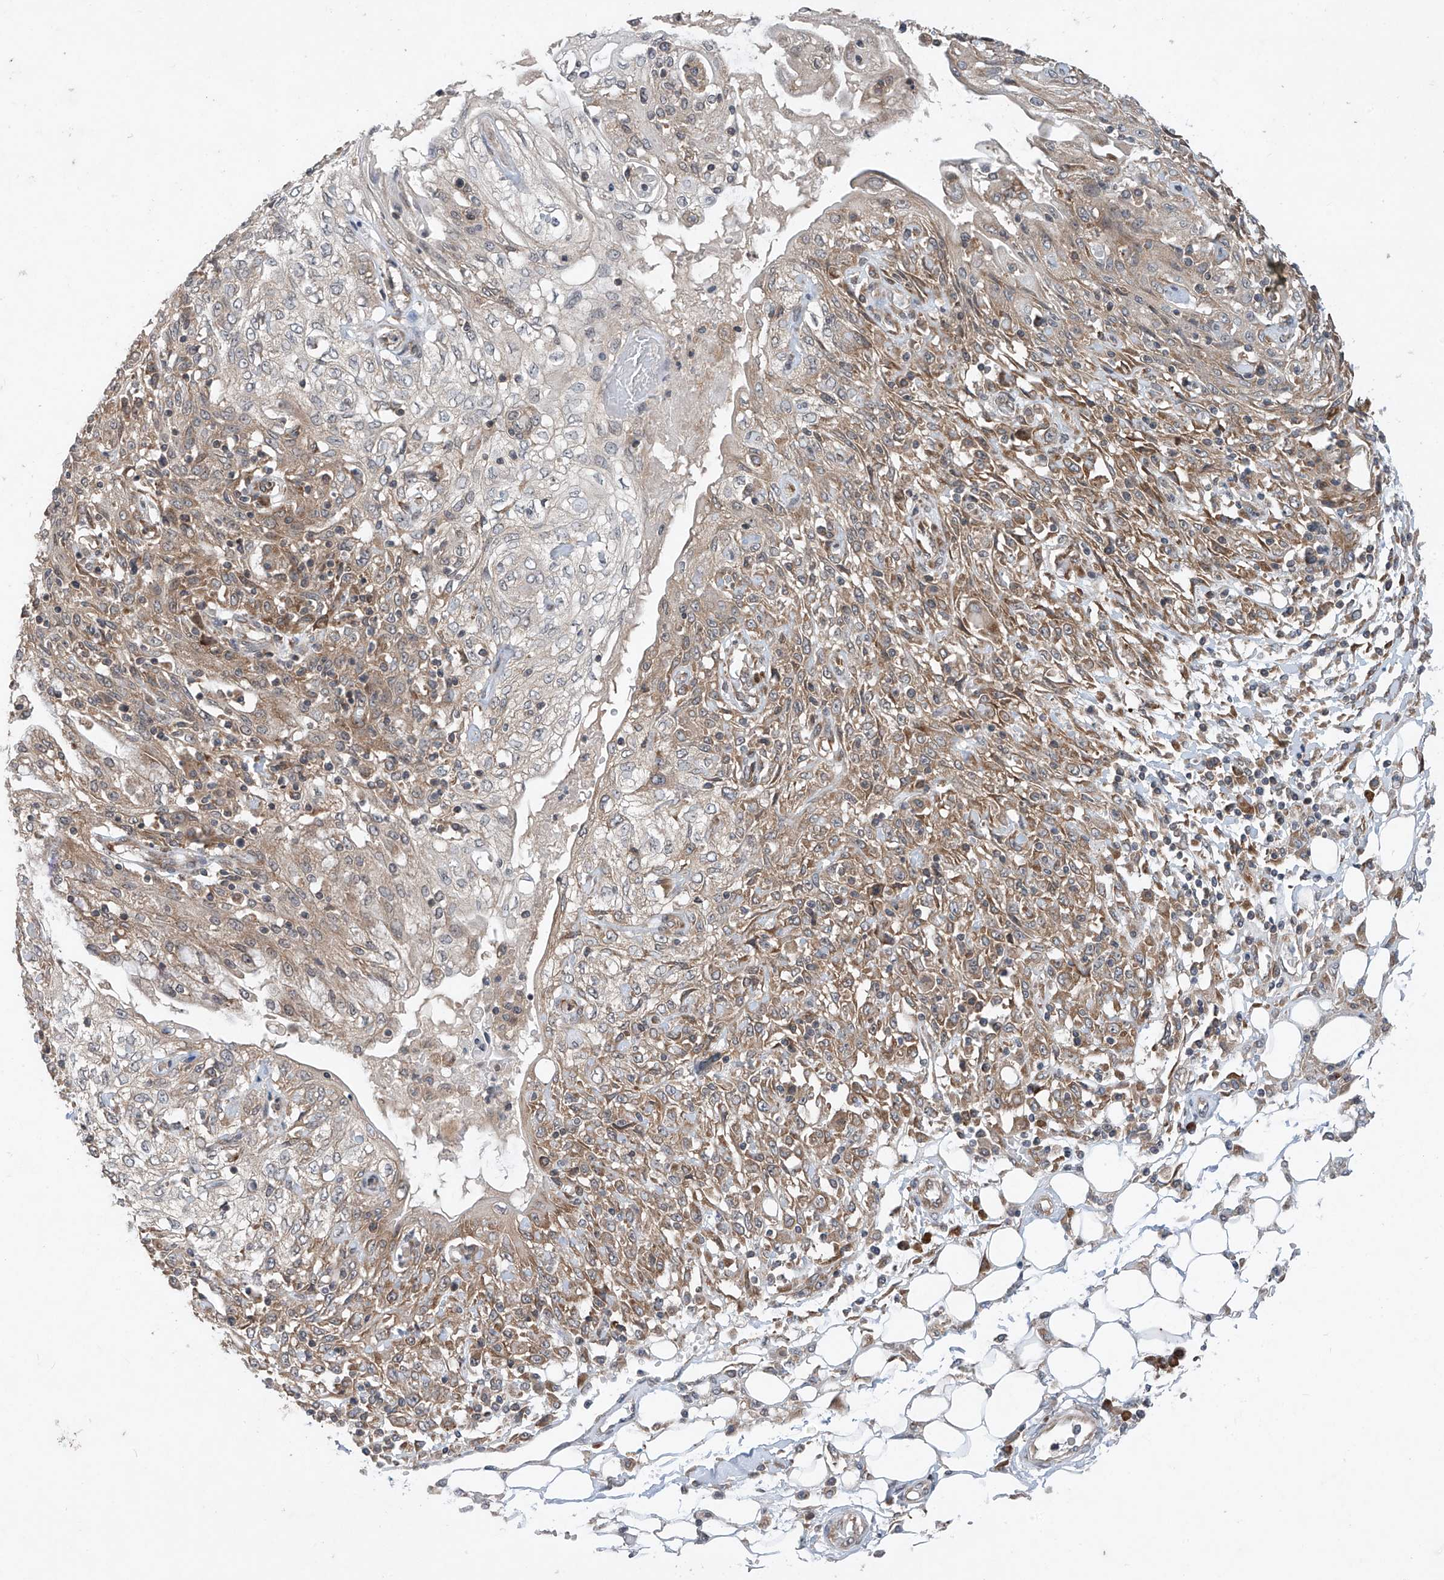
{"staining": {"intensity": "weak", "quantity": ">75%", "location": "cytoplasmic/membranous"}, "tissue": "skin cancer", "cell_type": "Tumor cells", "image_type": "cancer", "snomed": [{"axis": "morphology", "description": "Squamous cell carcinoma, NOS"}, {"axis": "morphology", "description": "Squamous cell carcinoma, metastatic, NOS"}, {"axis": "topography", "description": "Skin"}, {"axis": "topography", "description": "Lymph node"}], "caption": "This is an image of immunohistochemistry staining of squamous cell carcinoma (skin), which shows weak staining in the cytoplasmic/membranous of tumor cells.", "gene": "RPL34", "patient": {"sex": "male", "age": 75}}